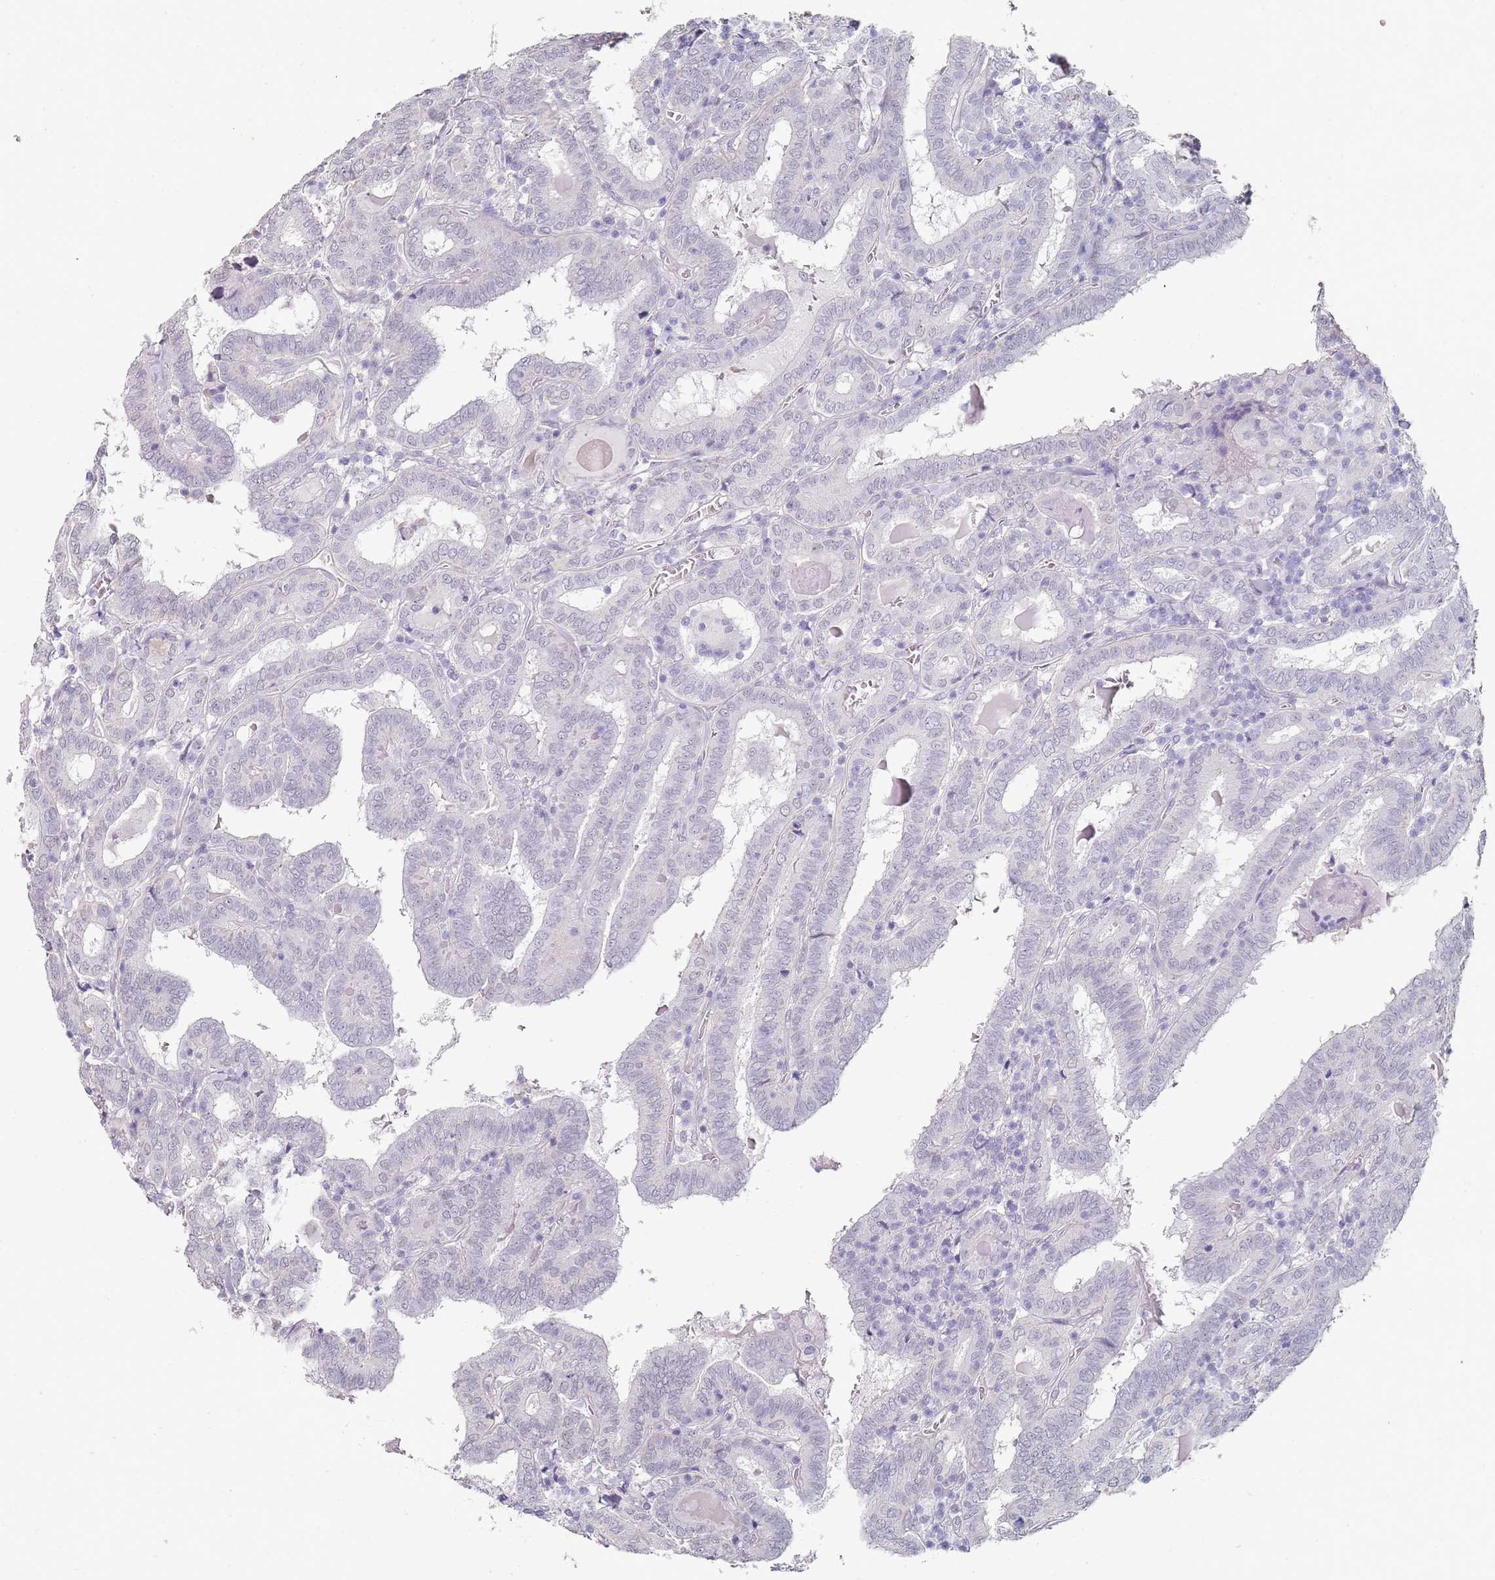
{"staining": {"intensity": "negative", "quantity": "none", "location": "none"}, "tissue": "thyroid cancer", "cell_type": "Tumor cells", "image_type": "cancer", "snomed": [{"axis": "morphology", "description": "Papillary adenocarcinoma, NOS"}, {"axis": "topography", "description": "Thyroid gland"}], "caption": "An immunohistochemistry (IHC) histopathology image of thyroid cancer is shown. There is no staining in tumor cells of thyroid cancer.", "gene": "DNAH11", "patient": {"sex": "female", "age": 72}}